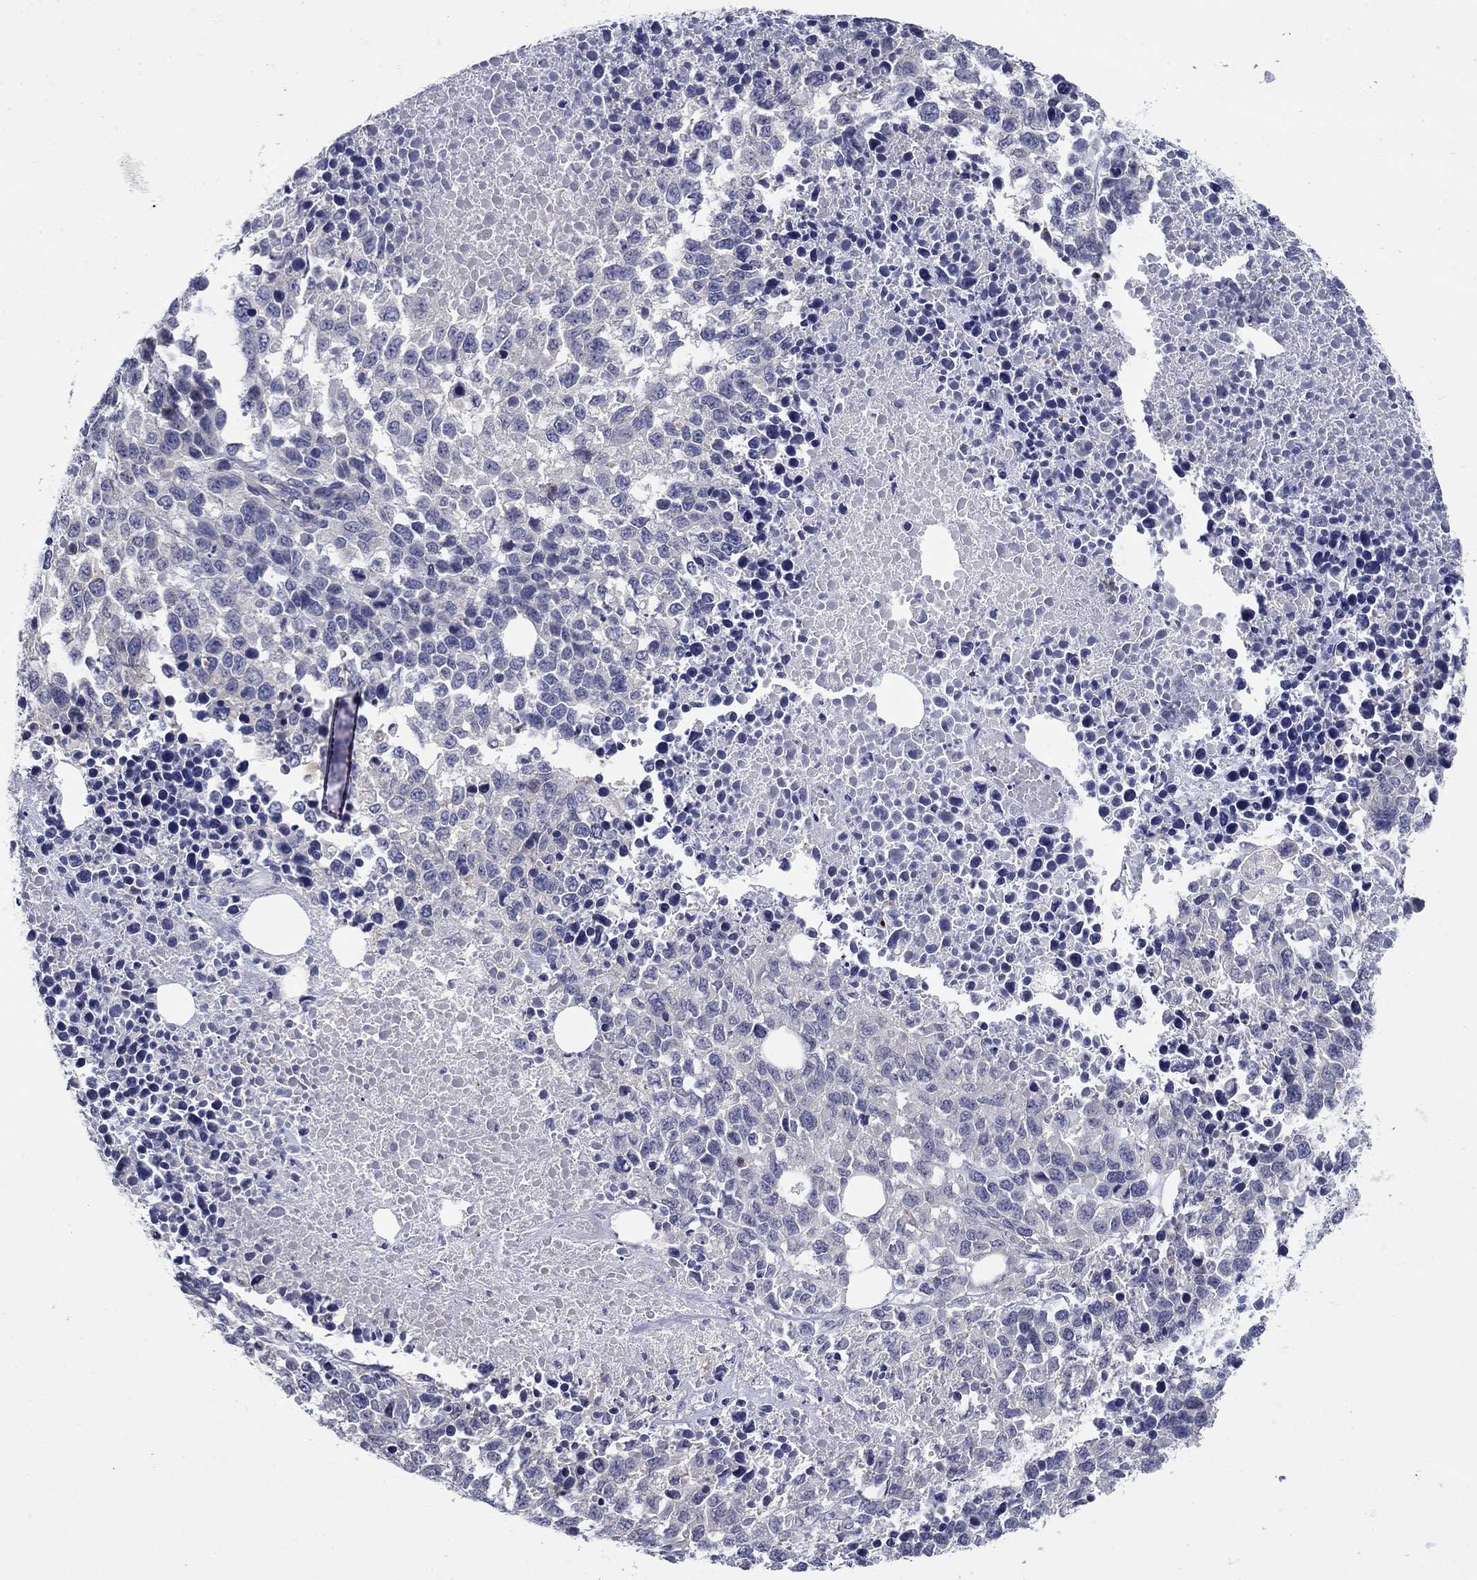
{"staining": {"intensity": "negative", "quantity": "none", "location": "none"}, "tissue": "melanoma", "cell_type": "Tumor cells", "image_type": "cancer", "snomed": [{"axis": "morphology", "description": "Malignant melanoma, Metastatic site"}, {"axis": "topography", "description": "Skin"}], "caption": "Immunohistochemical staining of human malignant melanoma (metastatic site) displays no significant staining in tumor cells. (Stains: DAB immunohistochemistry with hematoxylin counter stain, Microscopy: brightfield microscopy at high magnification).", "gene": "POU2F2", "patient": {"sex": "male", "age": 84}}